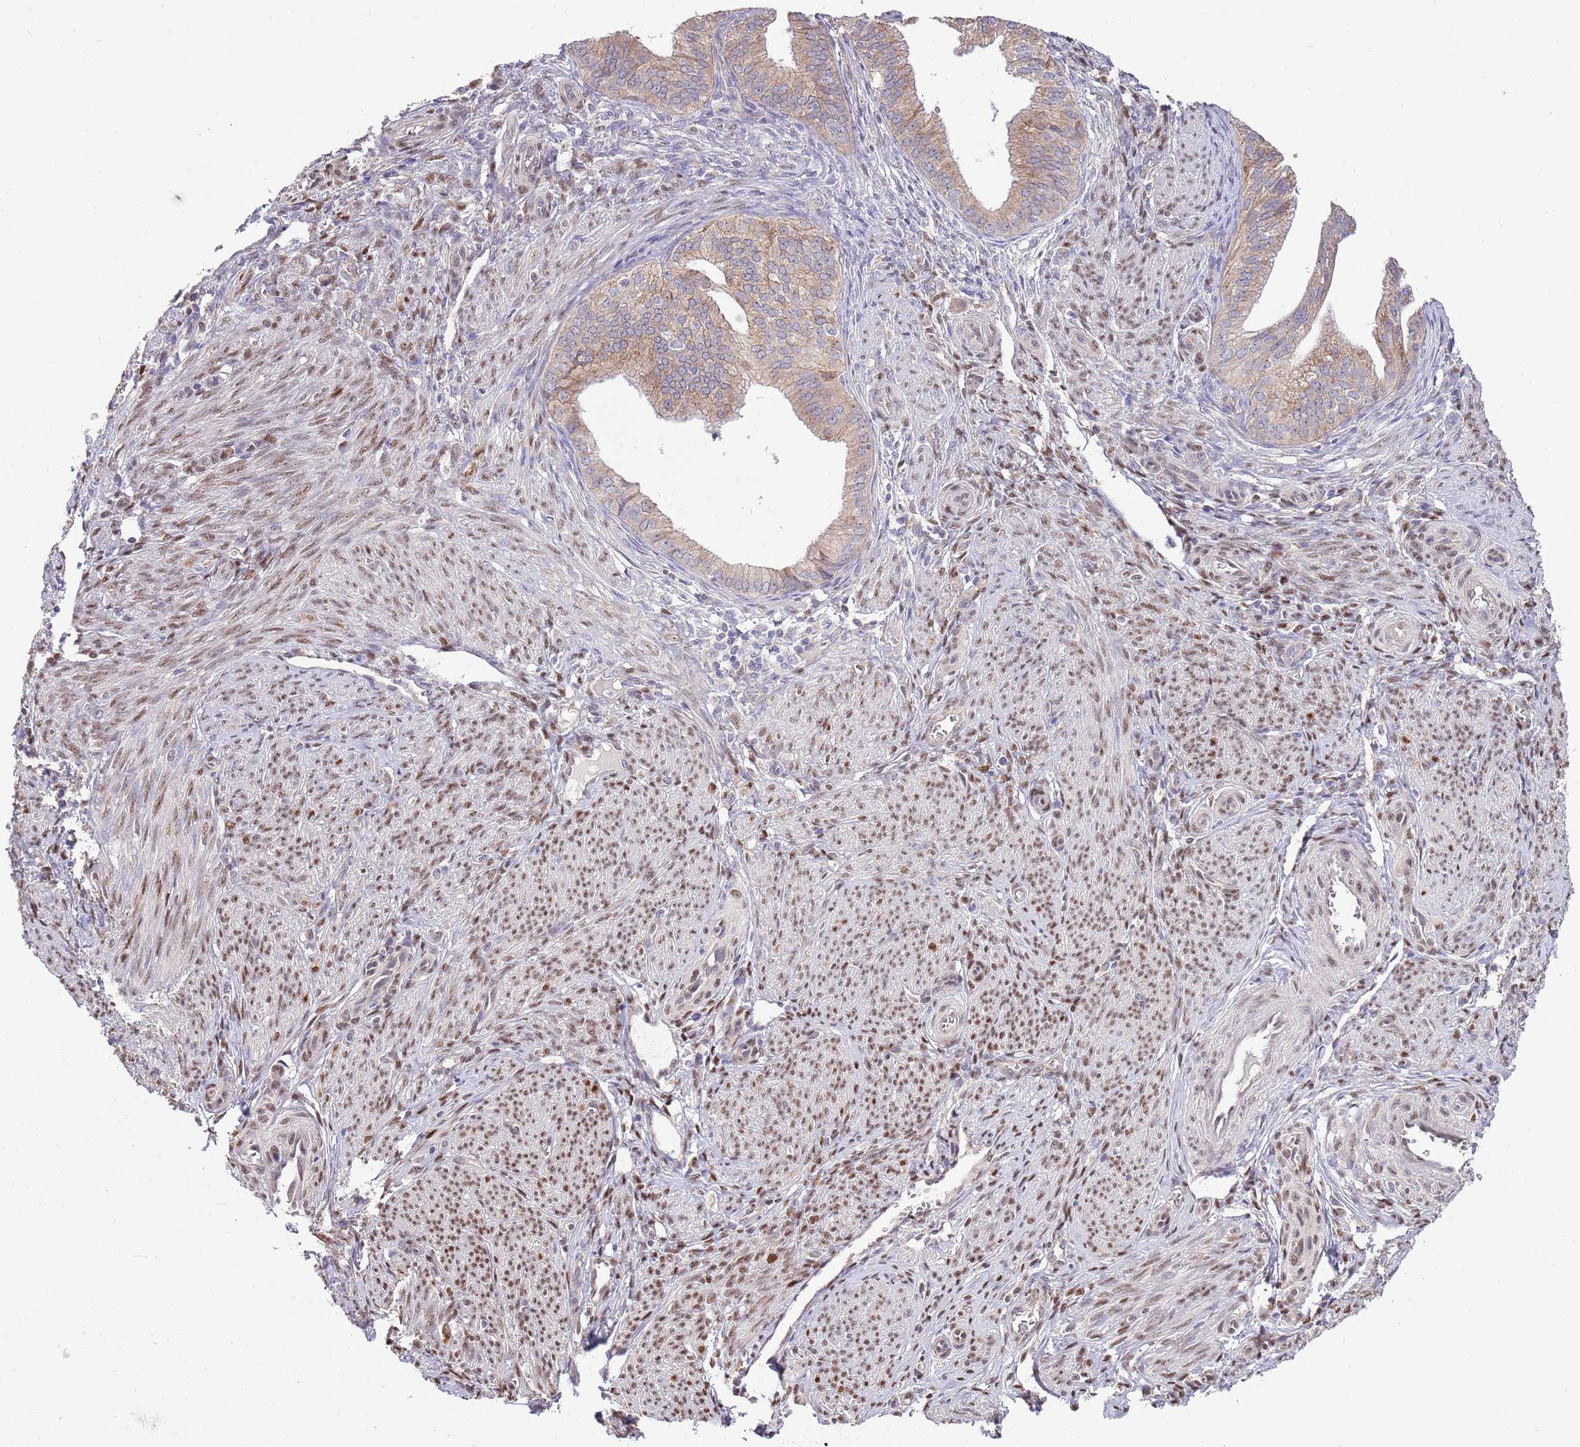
{"staining": {"intensity": "weak", "quantity": "25%-75%", "location": "cytoplasmic/membranous"}, "tissue": "endometrial cancer", "cell_type": "Tumor cells", "image_type": "cancer", "snomed": [{"axis": "morphology", "description": "Adenocarcinoma, NOS"}, {"axis": "topography", "description": "Endometrium"}], "caption": "There is low levels of weak cytoplasmic/membranous staining in tumor cells of endometrial cancer (adenocarcinoma), as demonstrated by immunohistochemical staining (brown color).", "gene": "ARL2BP", "patient": {"sex": "female", "age": 50}}